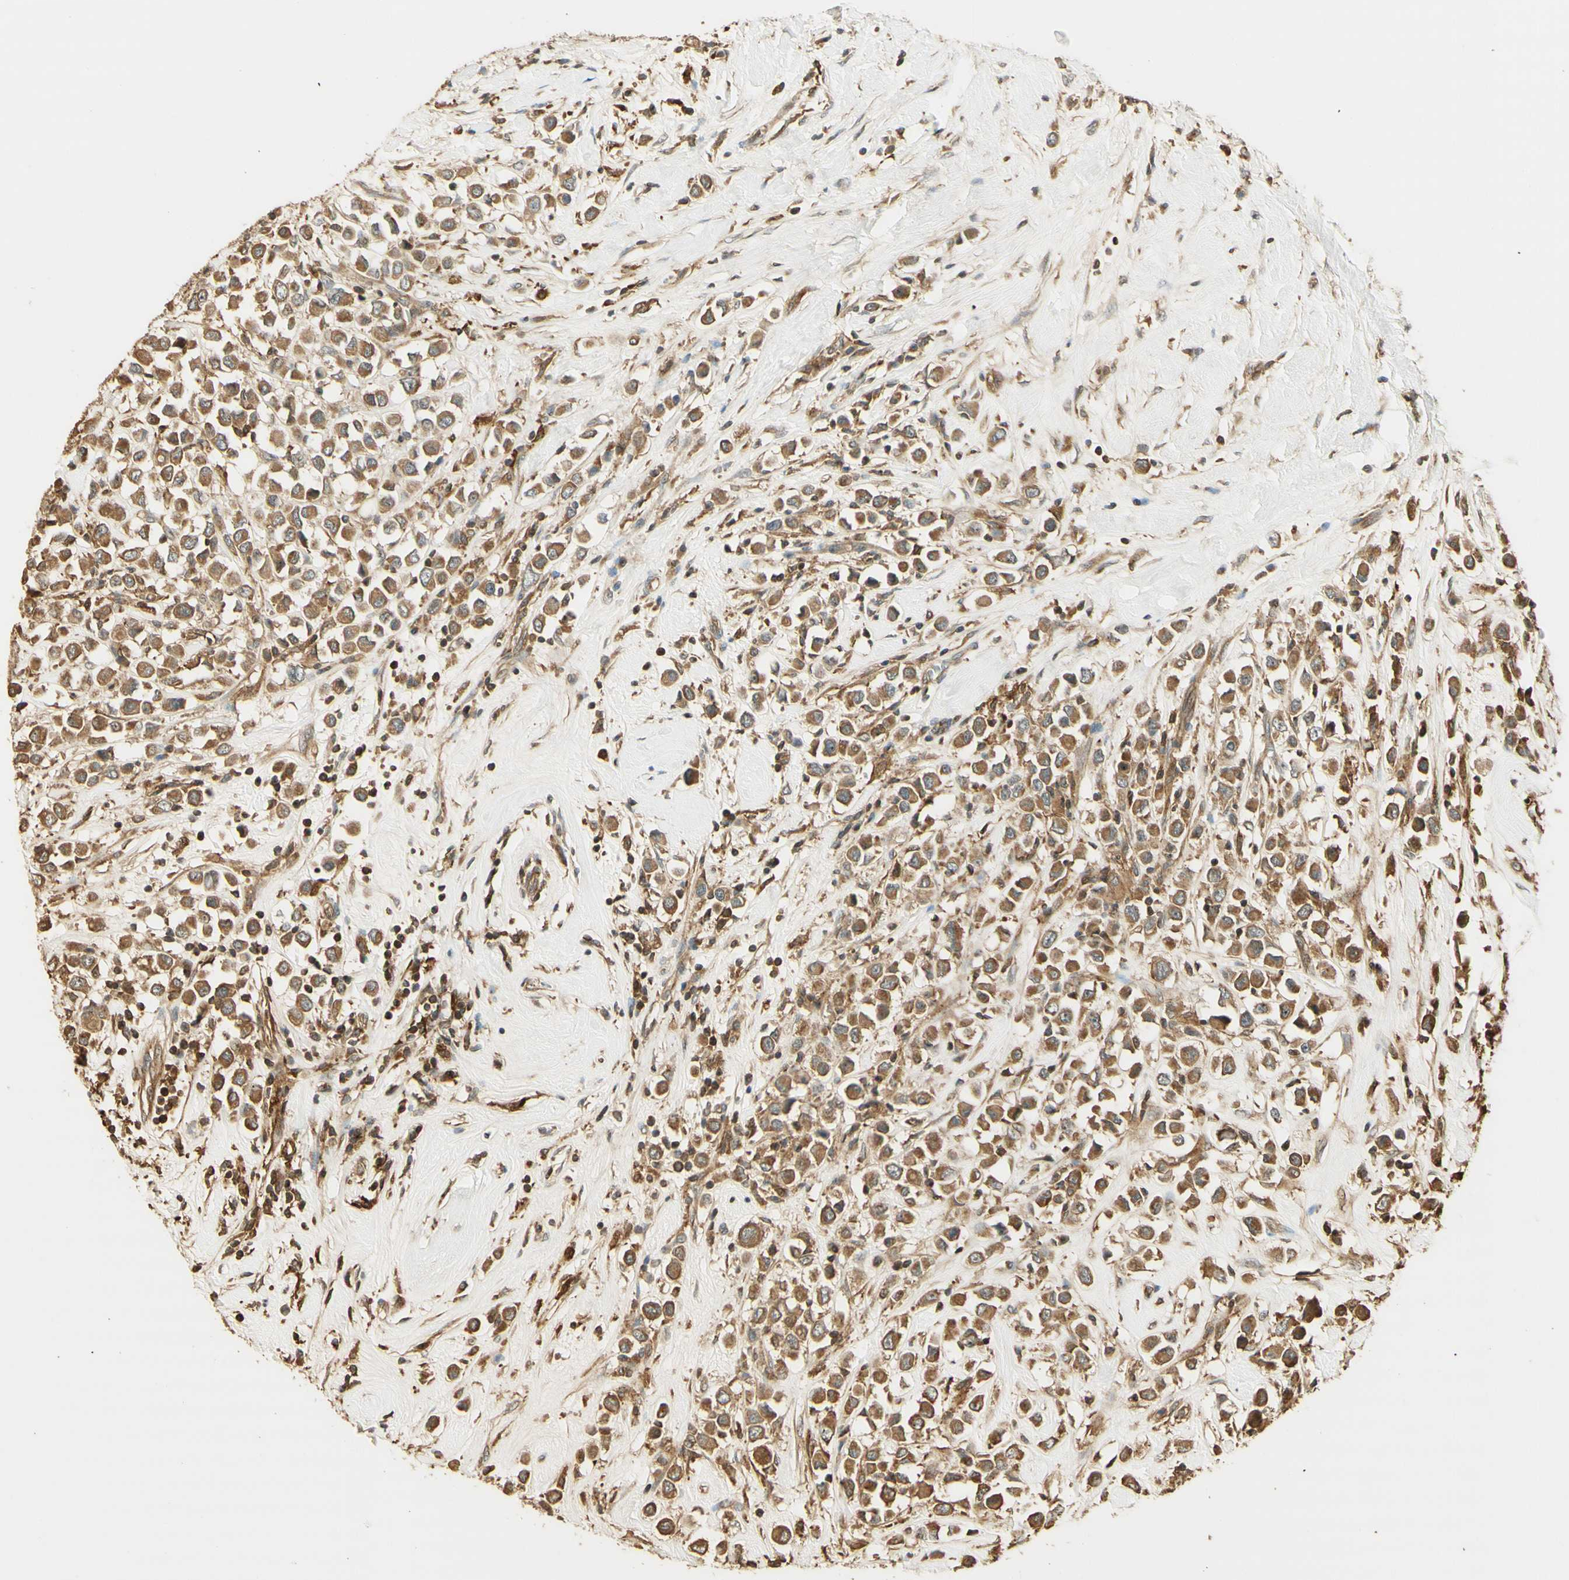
{"staining": {"intensity": "moderate", "quantity": ">75%", "location": "cytoplasmic/membranous"}, "tissue": "breast cancer", "cell_type": "Tumor cells", "image_type": "cancer", "snomed": [{"axis": "morphology", "description": "Duct carcinoma"}, {"axis": "topography", "description": "Breast"}], "caption": "Immunohistochemical staining of human breast cancer displays medium levels of moderate cytoplasmic/membranous protein staining in about >75% of tumor cells.", "gene": "AGER", "patient": {"sex": "female", "age": 61}}